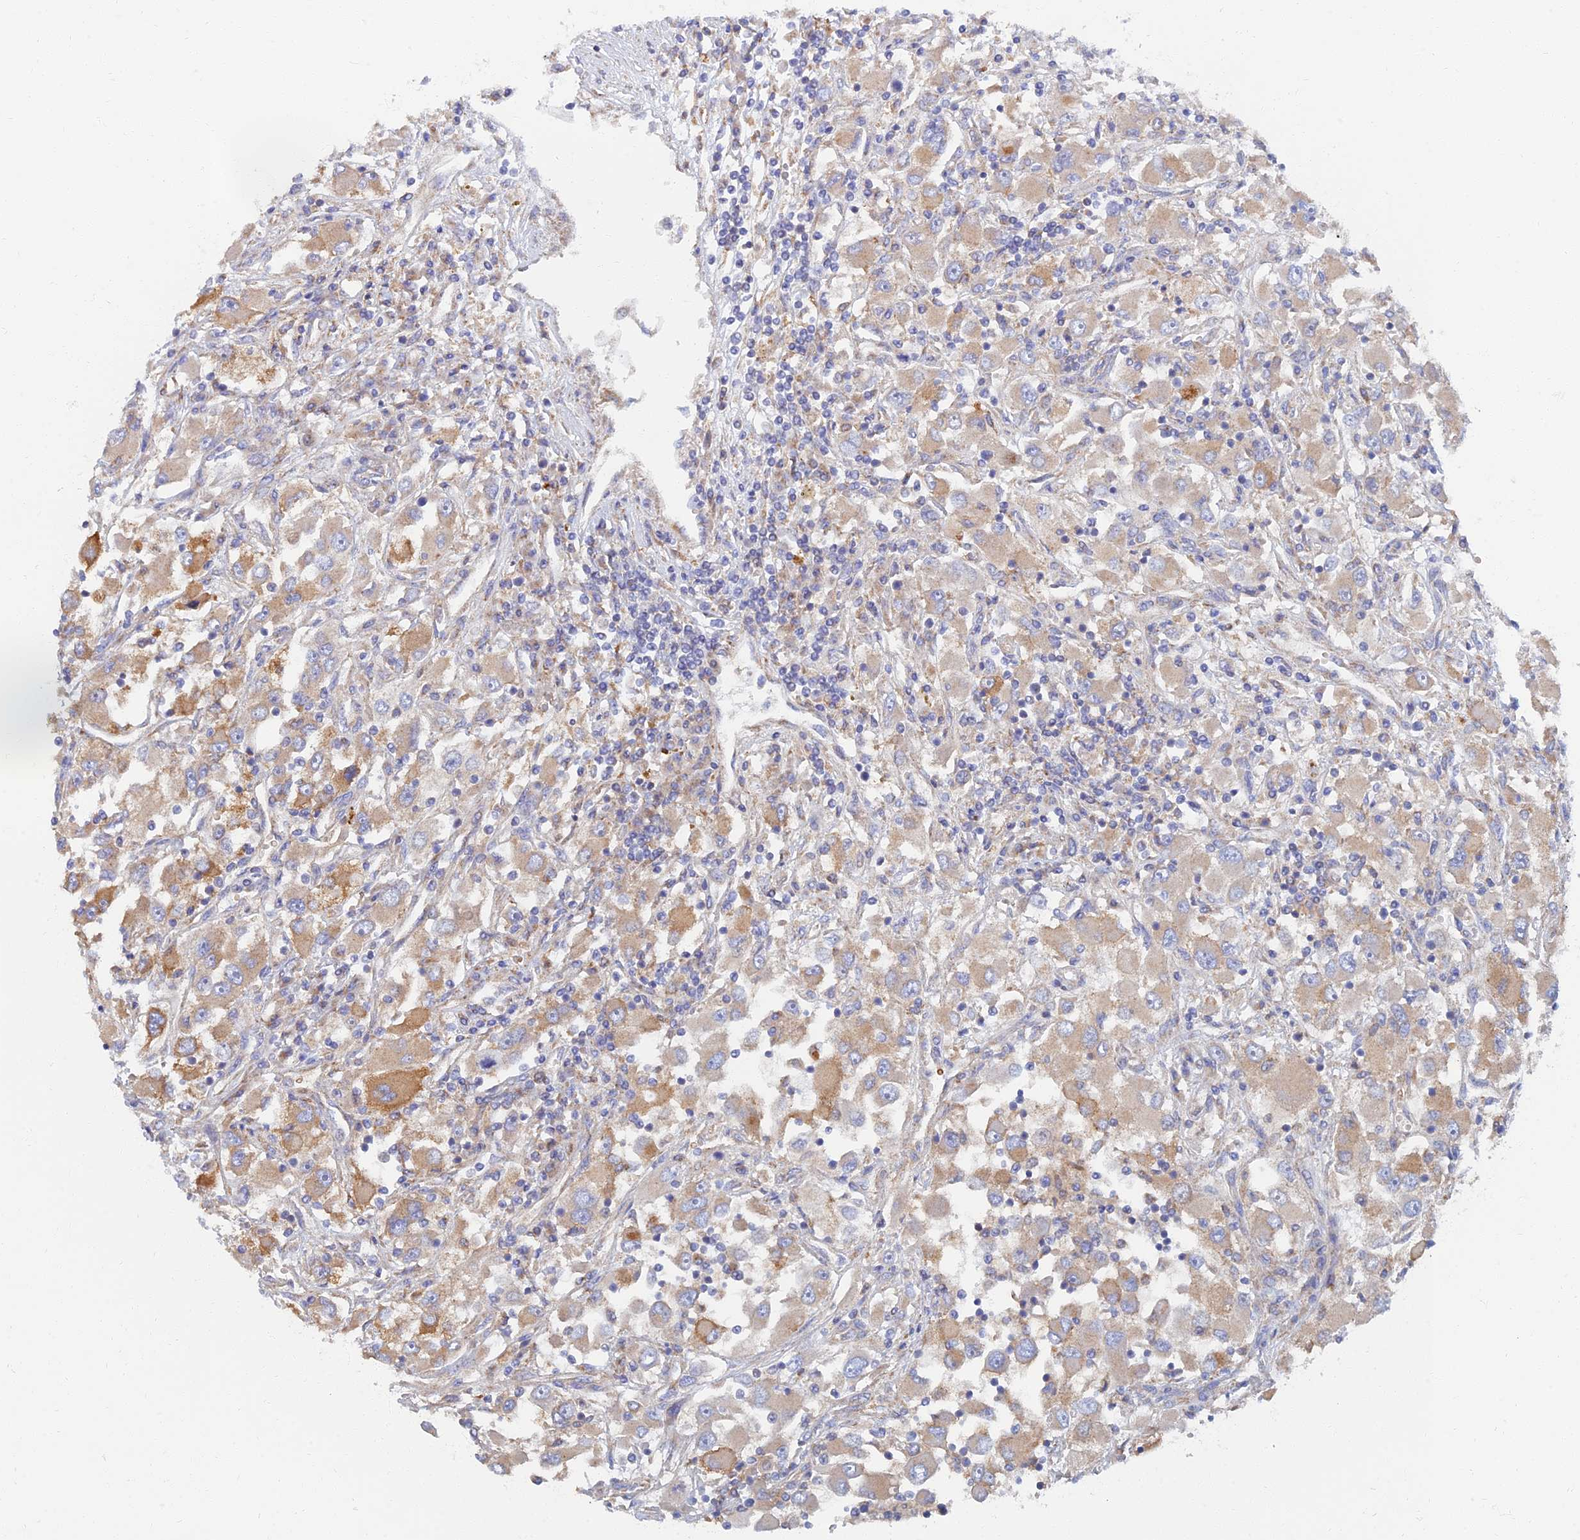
{"staining": {"intensity": "moderate", "quantity": "25%-75%", "location": "cytoplasmic/membranous"}, "tissue": "renal cancer", "cell_type": "Tumor cells", "image_type": "cancer", "snomed": [{"axis": "morphology", "description": "Adenocarcinoma, NOS"}, {"axis": "topography", "description": "Kidney"}], "caption": "Immunohistochemistry (IHC) (DAB) staining of human renal adenocarcinoma shows moderate cytoplasmic/membranous protein expression in about 25%-75% of tumor cells. (DAB (3,3'-diaminobenzidine) IHC, brown staining for protein, blue staining for nuclei).", "gene": "TMEM44", "patient": {"sex": "female", "age": 52}}